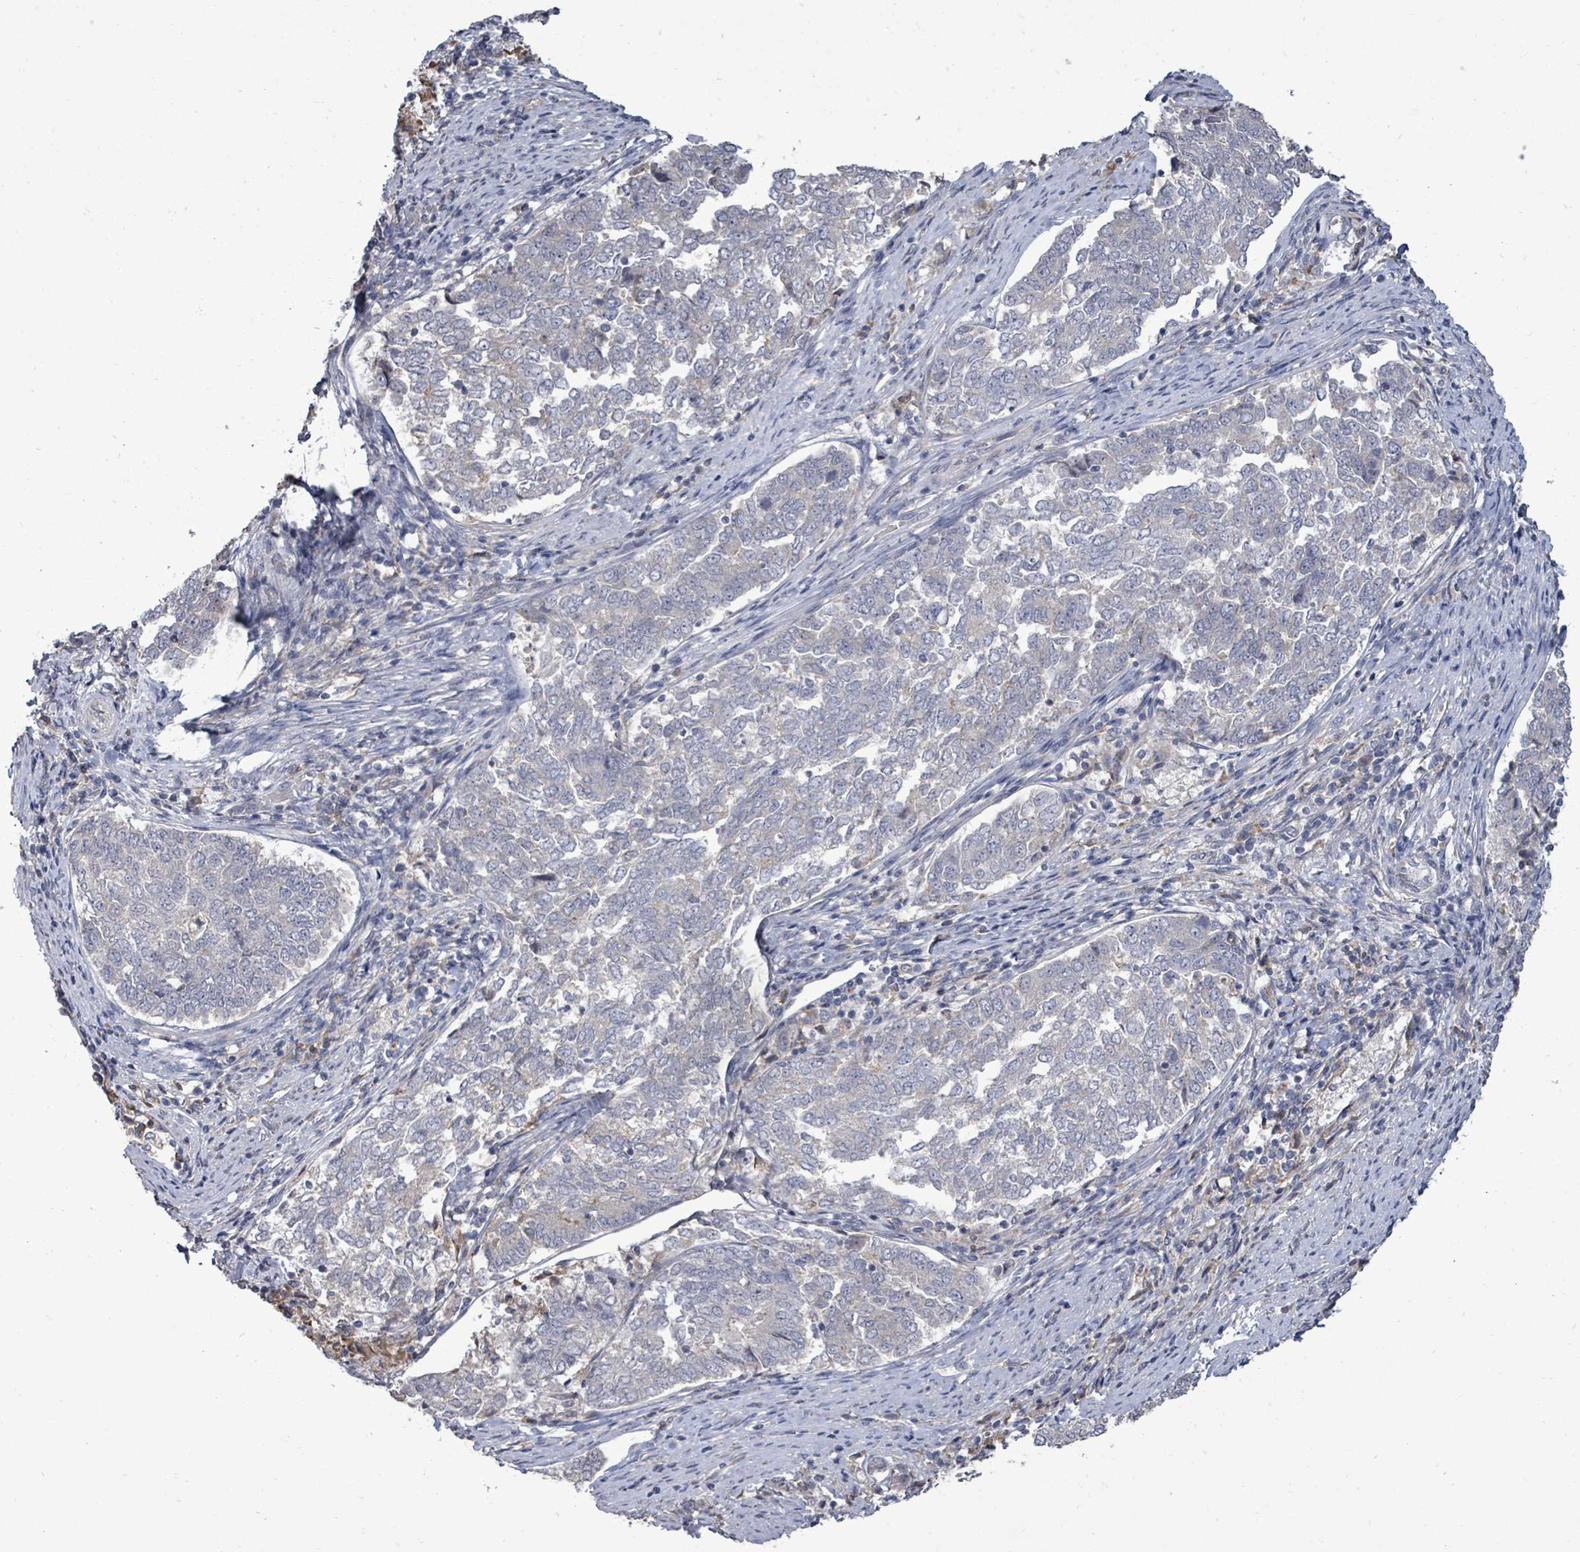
{"staining": {"intensity": "negative", "quantity": "none", "location": "none"}, "tissue": "endometrial cancer", "cell_type": "Tumor cells", "image_type": "cancer", "snomed": [{"axis": "morphology", "description": "Adenocarcinoma, NOS"}, {"axis": "topography", "description": "Endometrium"}], "caption": "The photomicrograph displays no significant staining in tumor cells of adenocarcinoma (endometrial).", "gene": "POMGNT2", "patient": {"sex": "female", "age": 80}}